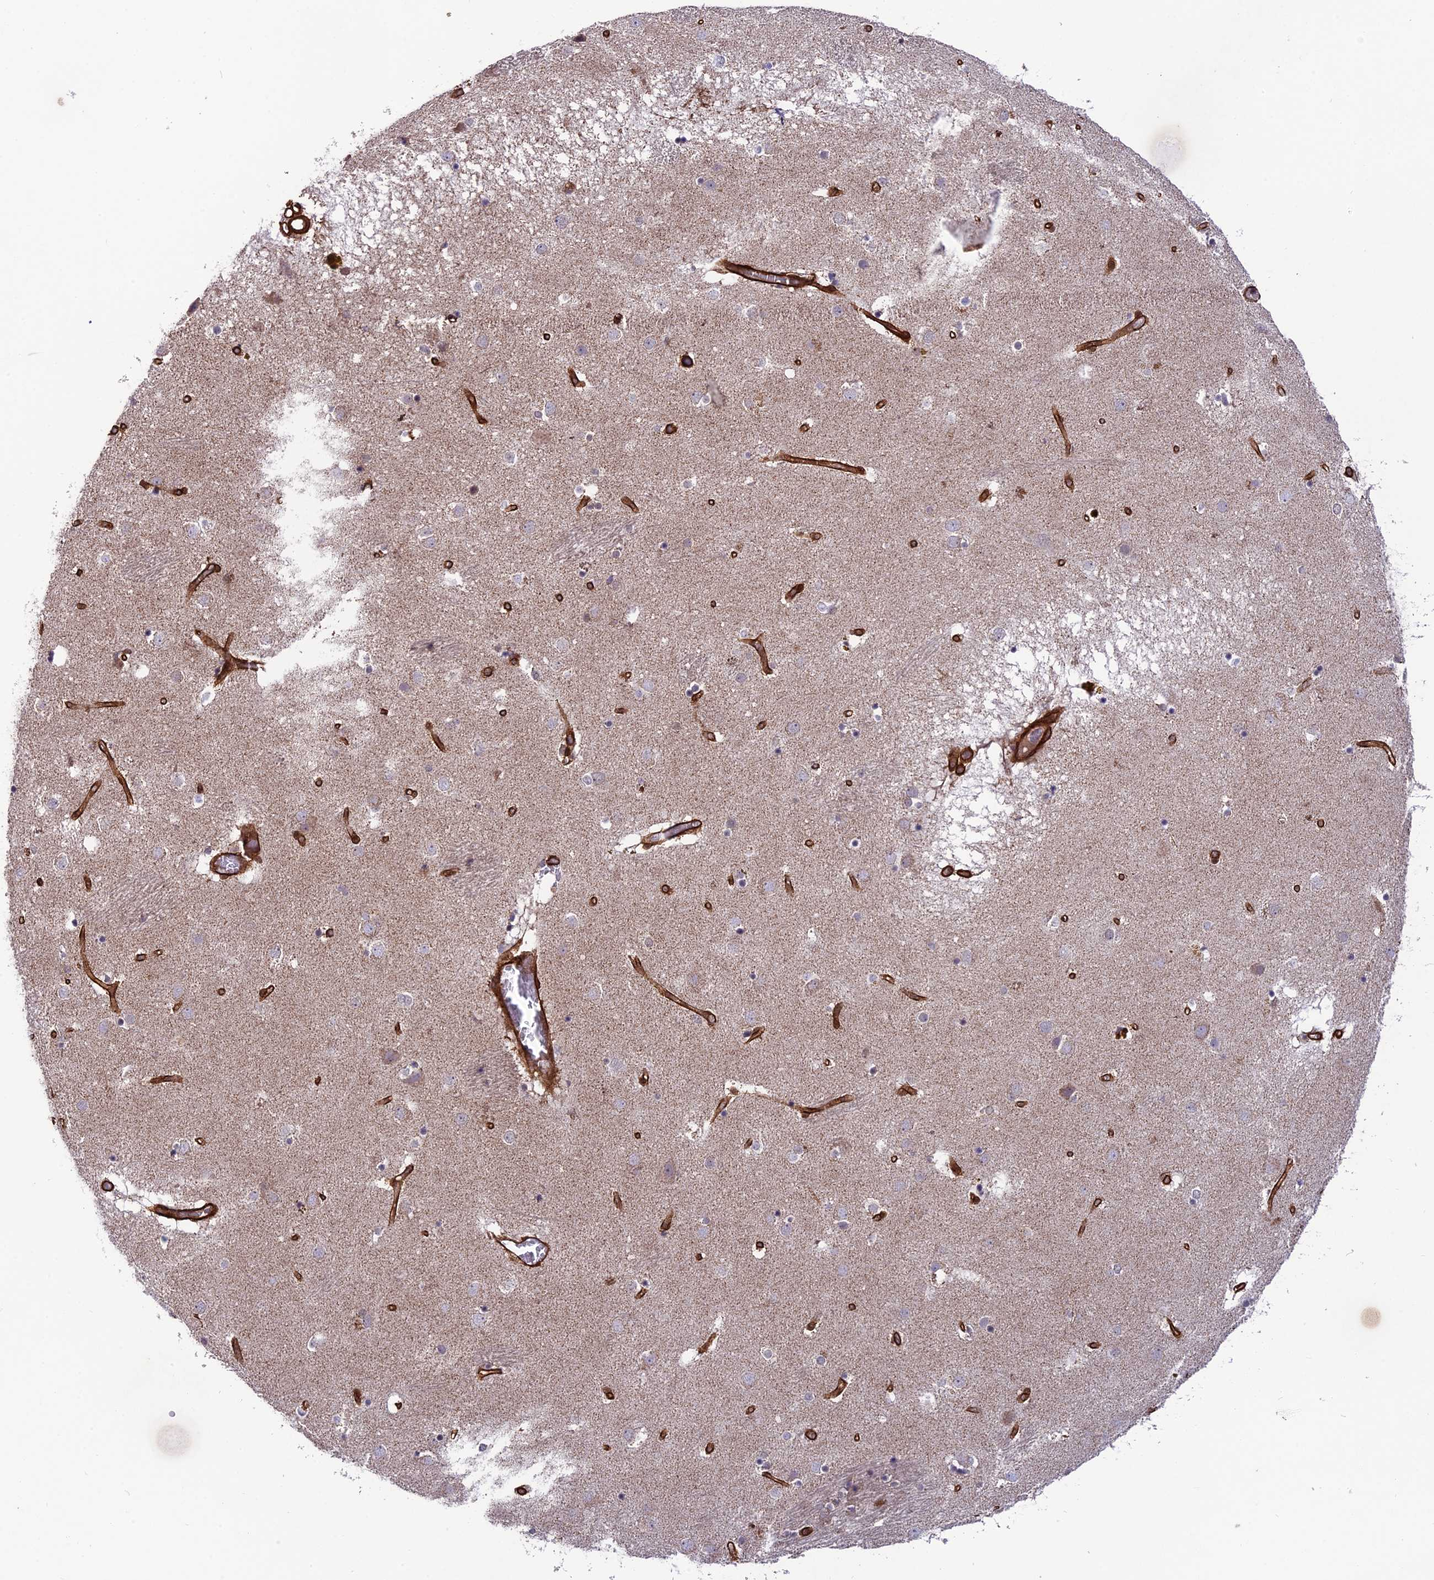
{"staining": {"intensity": "negative", "quantity": "none", "location": "none"}, "tissue": "caudate", "cell_type": "Glial cells", "image_type": "normal", "snomed": [{"axis": "morphology", "description": "Normal tissue, NOS"}, {"axis": "topography", "description": "Lateral ventricle wall"}], "caption": "This micrograph is of normal caudate stained with IHC to label a protein in brown with the nuclei are counter-stained blue. There is no expression in glial cells. (DAB IHC visualized using brightfield microscopy, high magnification).", "gene": "TNS1", "patient": {"sex": "male", "age": 70}}